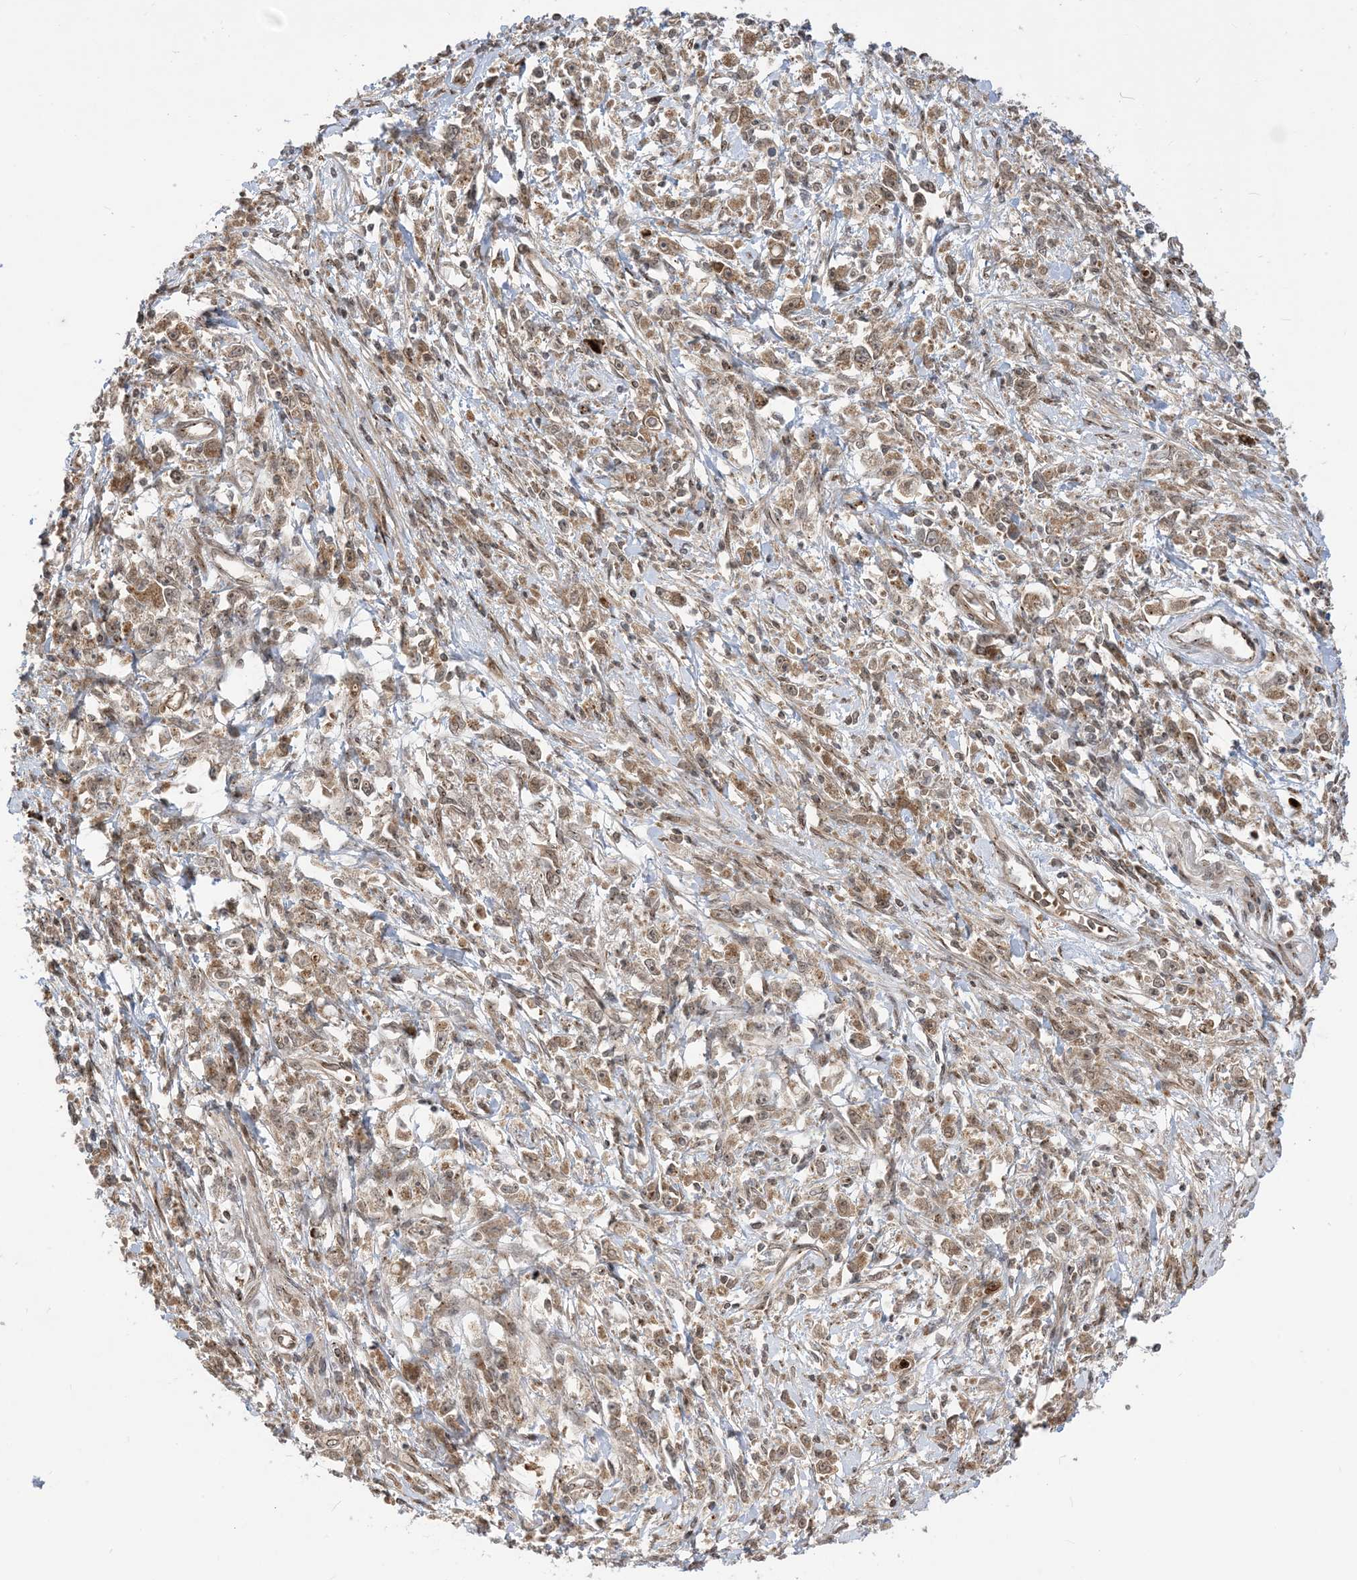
{"staining": {"intensity": "moderate", "quantity": ">75%", "location": "cytoplasmic/membranous"}, "tissue": "stomach cancer", "cell_type": "Tumor cells", "image_type": "cancer", "snomed": [{"axis": "morphology", "description": "Adenocarcinoma, NOS"}, {"axis": "topography", "description": "Stomach"}], "caption": "Stomach adenocarcinoma was stained to show a protein in brown. There is medium levels of moderate cytoplasmic/membranous positivity in approximately >75% of tumor cells.", "gene": "CASP4", "patient": {"sex": "female", "age": 59}}